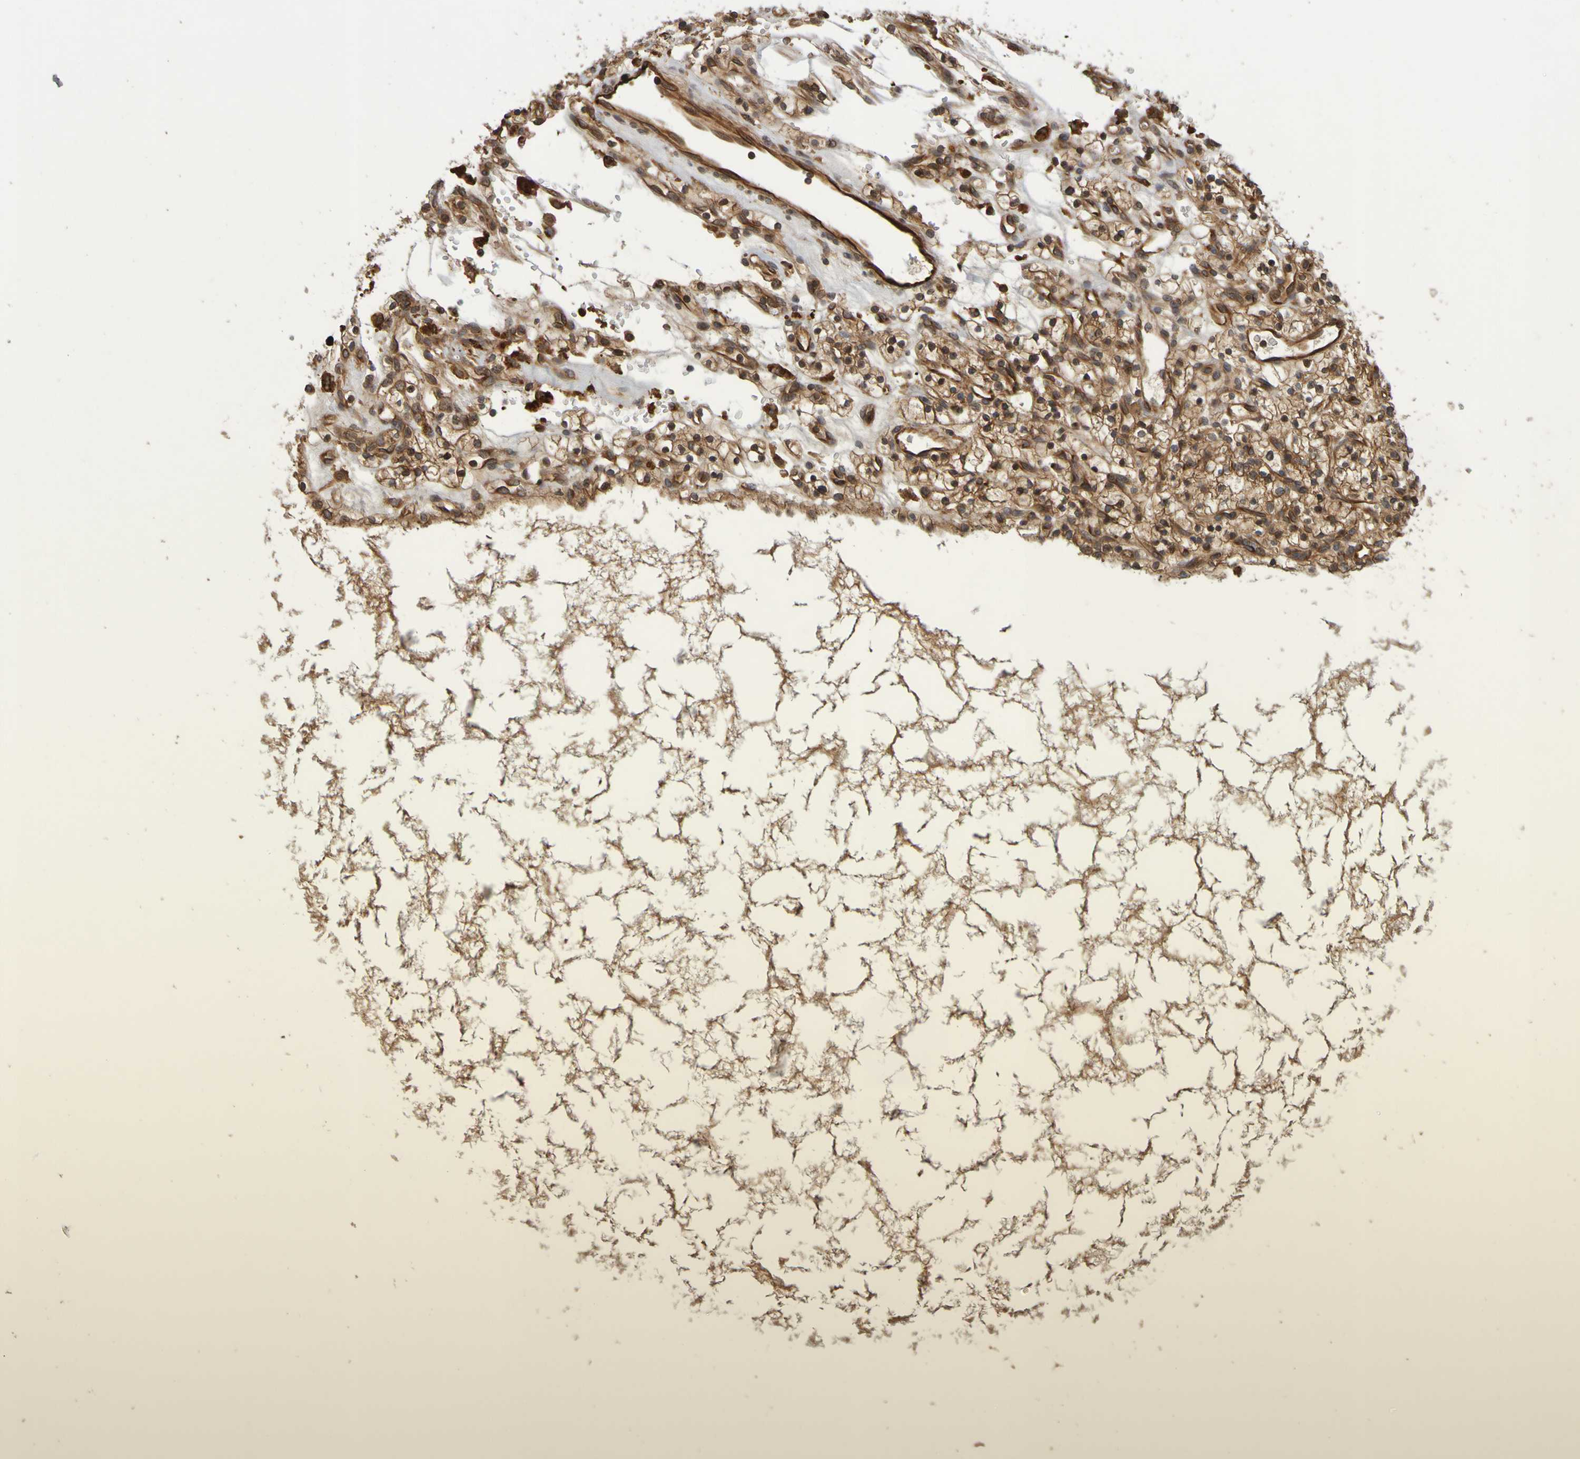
{"staining": {"intensity": "strong", "quantity": ">75%", "location": "cytoplasmic/membranous"}, "tissue": "renal cancer", "cell_type": "Tumor cells", "image_type": "cancer", "snomed": [{"axis": "morphology", "description": "Adenocarcinoma, NOS"}, {"axis": "topography", "description": "Kidney"}], "caption": "The immunohistochemical stain highlights strong cytoplasmic/membranous staining in tumor cells of renal cancer tissue.", "gene": "OCRL", "patient": {"sex": "female", "age": 57}}